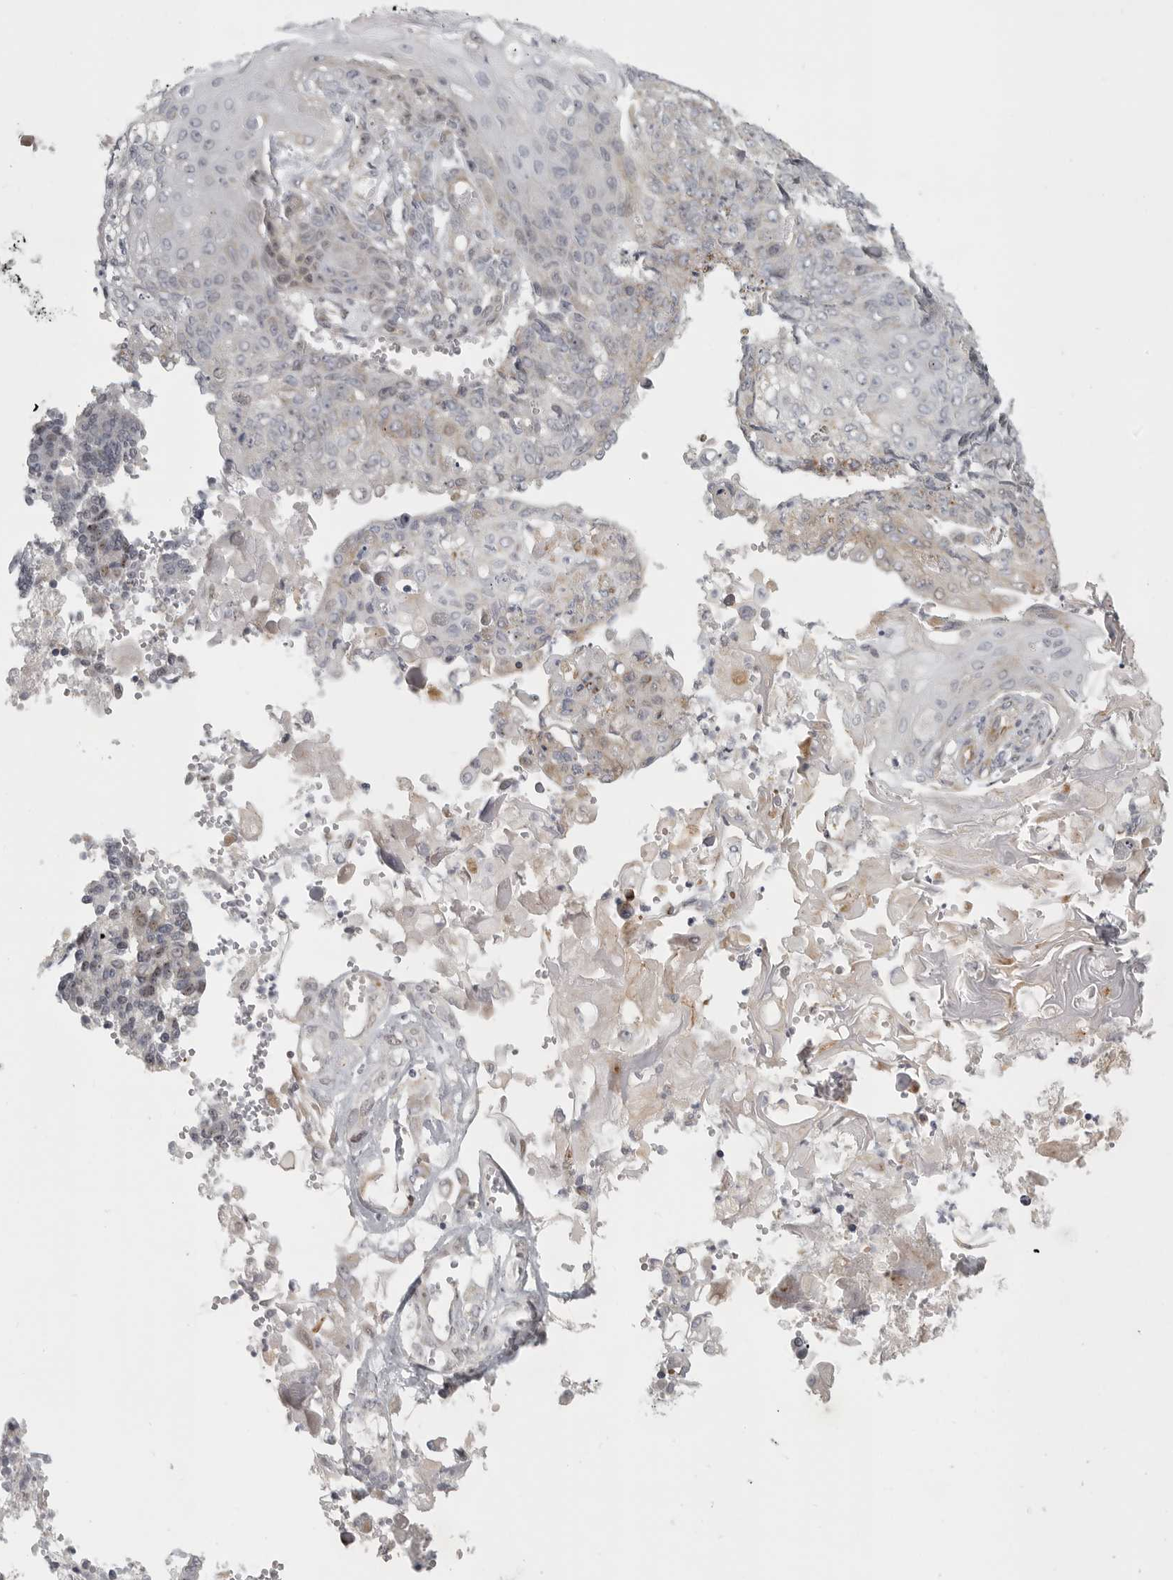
{"staining": {"intensity": "negative", "quantity": "none", "location": "none"}, "tissue": "endometrial cancer", "cell_type": "Tumor cells", "image_type": "cancer", "snomed": [{"axis": "morphology", "description": "Adenocarcinoma, NOS"}, {"axis": "topography", "description": "Endometrium"}], "caption": "The micrograph shows no staining of tumor cells in endometrial cancer (adenocarcinoma).", "gene": "POLE2", "patient": {"sex": "female", "age": 32}}